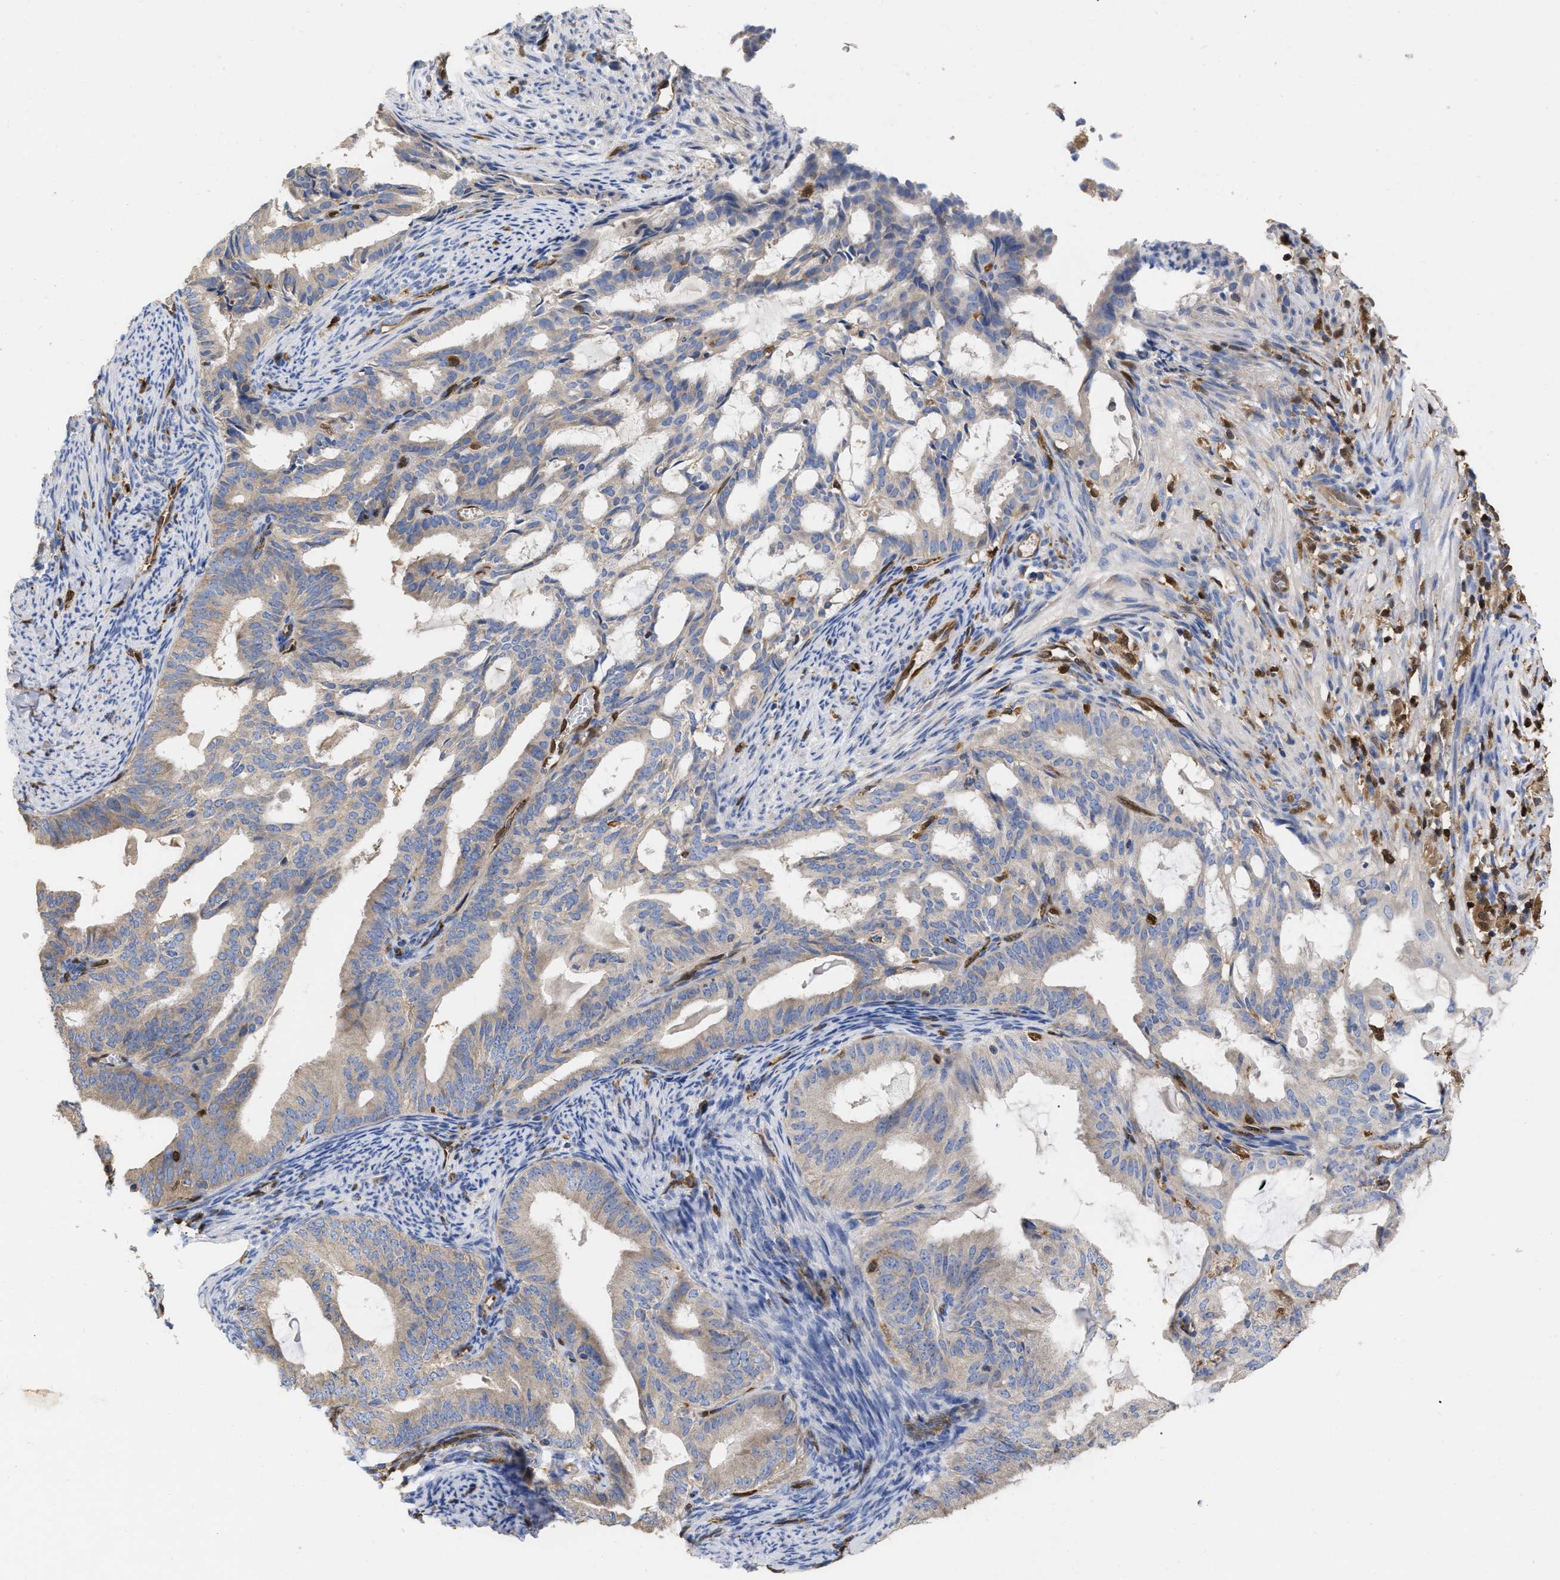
{"staining": {"intensity": "weak", "quantity": "25%-75%", "location": "cytoplasmic/membranous"}, "tissue": "endometrial cancer", "cell_type": "Tumor cells", "image_type": "cancer", "snomed": [{"axis": "morphology", "description": "Adenocarcinoma, NOS"}, {"axis": "topography", "description": "Endometrium"}], "caption": "Endometrial cancer (adenocarcinoma) stained with immunohistochemistry displays weak cytoplasmic/membranous positivity in approximately 25%-75% of tumor cells.", "gene": "GIMAP4", "patient": {"sex": "female", "age": 58}}